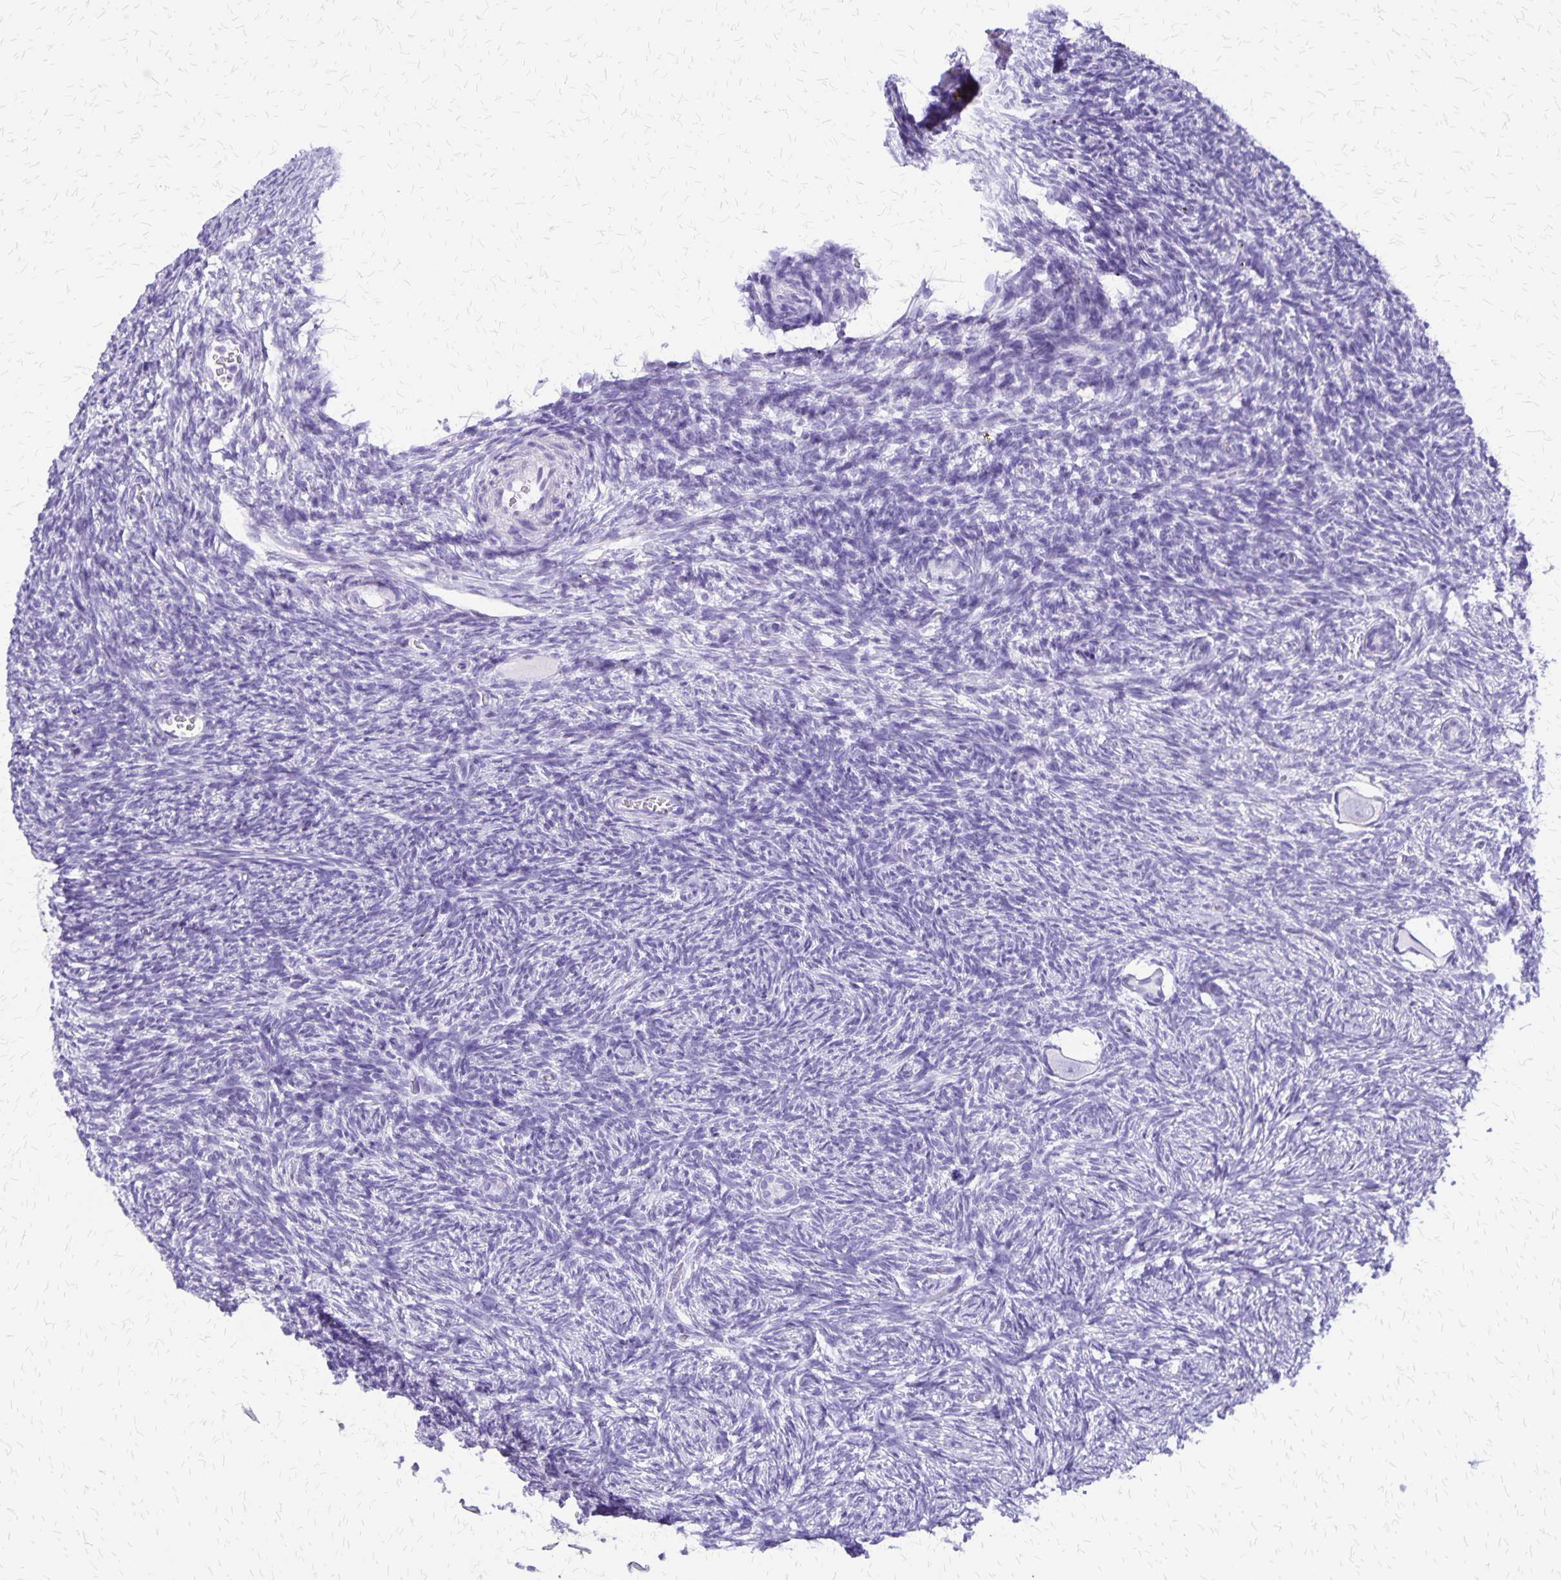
{"staining": {"intensity": "negative", "quantity": "none", "location": "none"}, "tissue": "ovary", "cell_type": "Follicle cells", "image_type": "normal", "snomed": [{"axis": "morphology", "description": "Normal tissue, NOS"}, {"axis": "topography", "description": "Ovary"}], "caption": "Immunohistochemistry micrograph of benign ovary stained for a protein (brown), which reveals no expression in follicle cells. (Brightfield microscopy of DAB (3,3'-diaminobenzidine) immunohistochemistry (IHC) at high magnification).", "gene": "SLC13A2", "patient": {"sex": "female", "age": 34}}